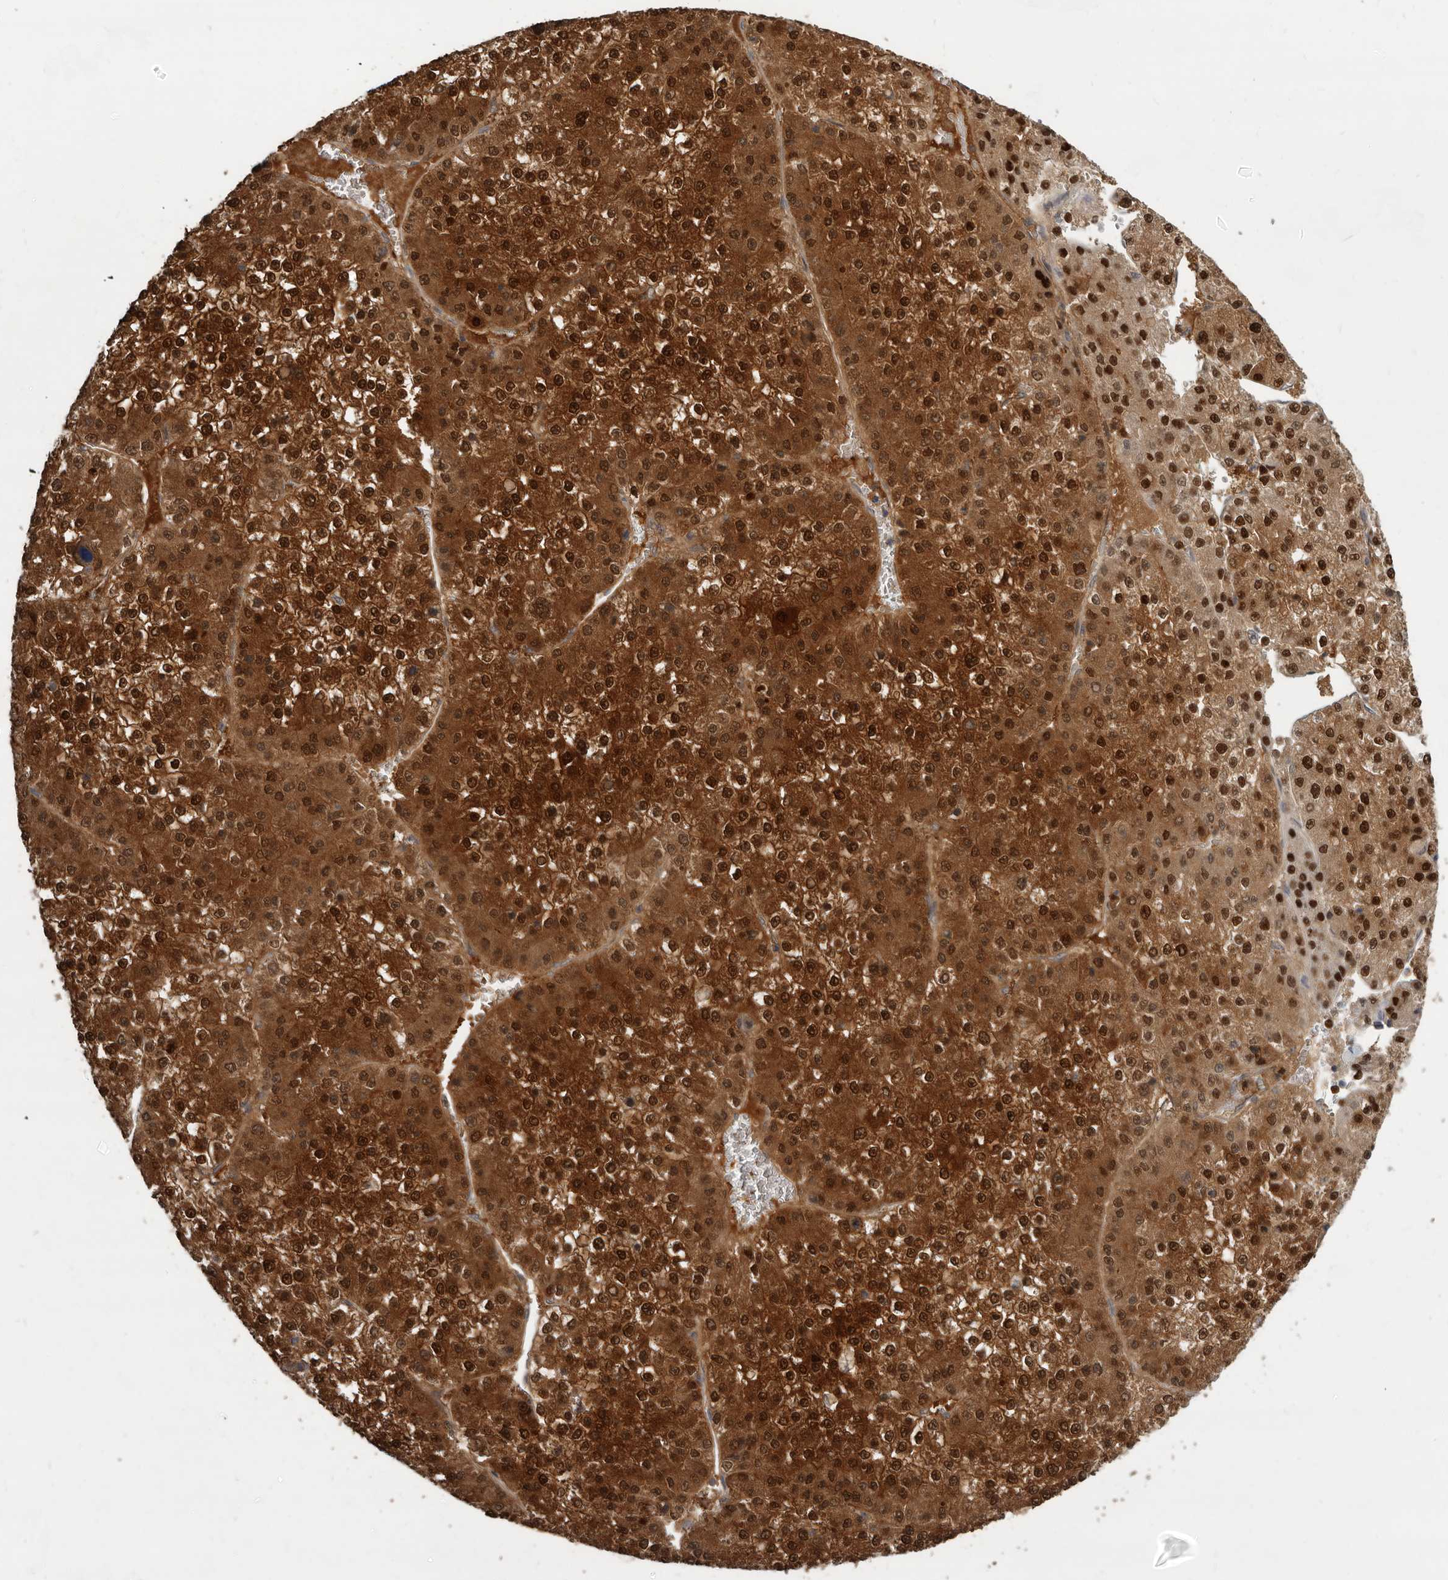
{"staining": {"intensity": "strong", "quantity": ">75%", "location": "cytoplasmic/membranous,nuclear"}, "tissue": "liver cancer", "cell_type": "Tumor cells", "image_type": "cancer", "snomed": [{"axis": "morphology", "description": "Carcinoma, Hepatocellular, NOS"}, {"axis": "topography", "description": "Liver"}], "caption": "A brown stain shows strong cytoplasmic/membranous and nuclear staining of a protein in human liver cancer (hepatocellular carcinoma) tumor cells.", "gene": "RBKS", "patient": {"sex": "female", "age": 73}}